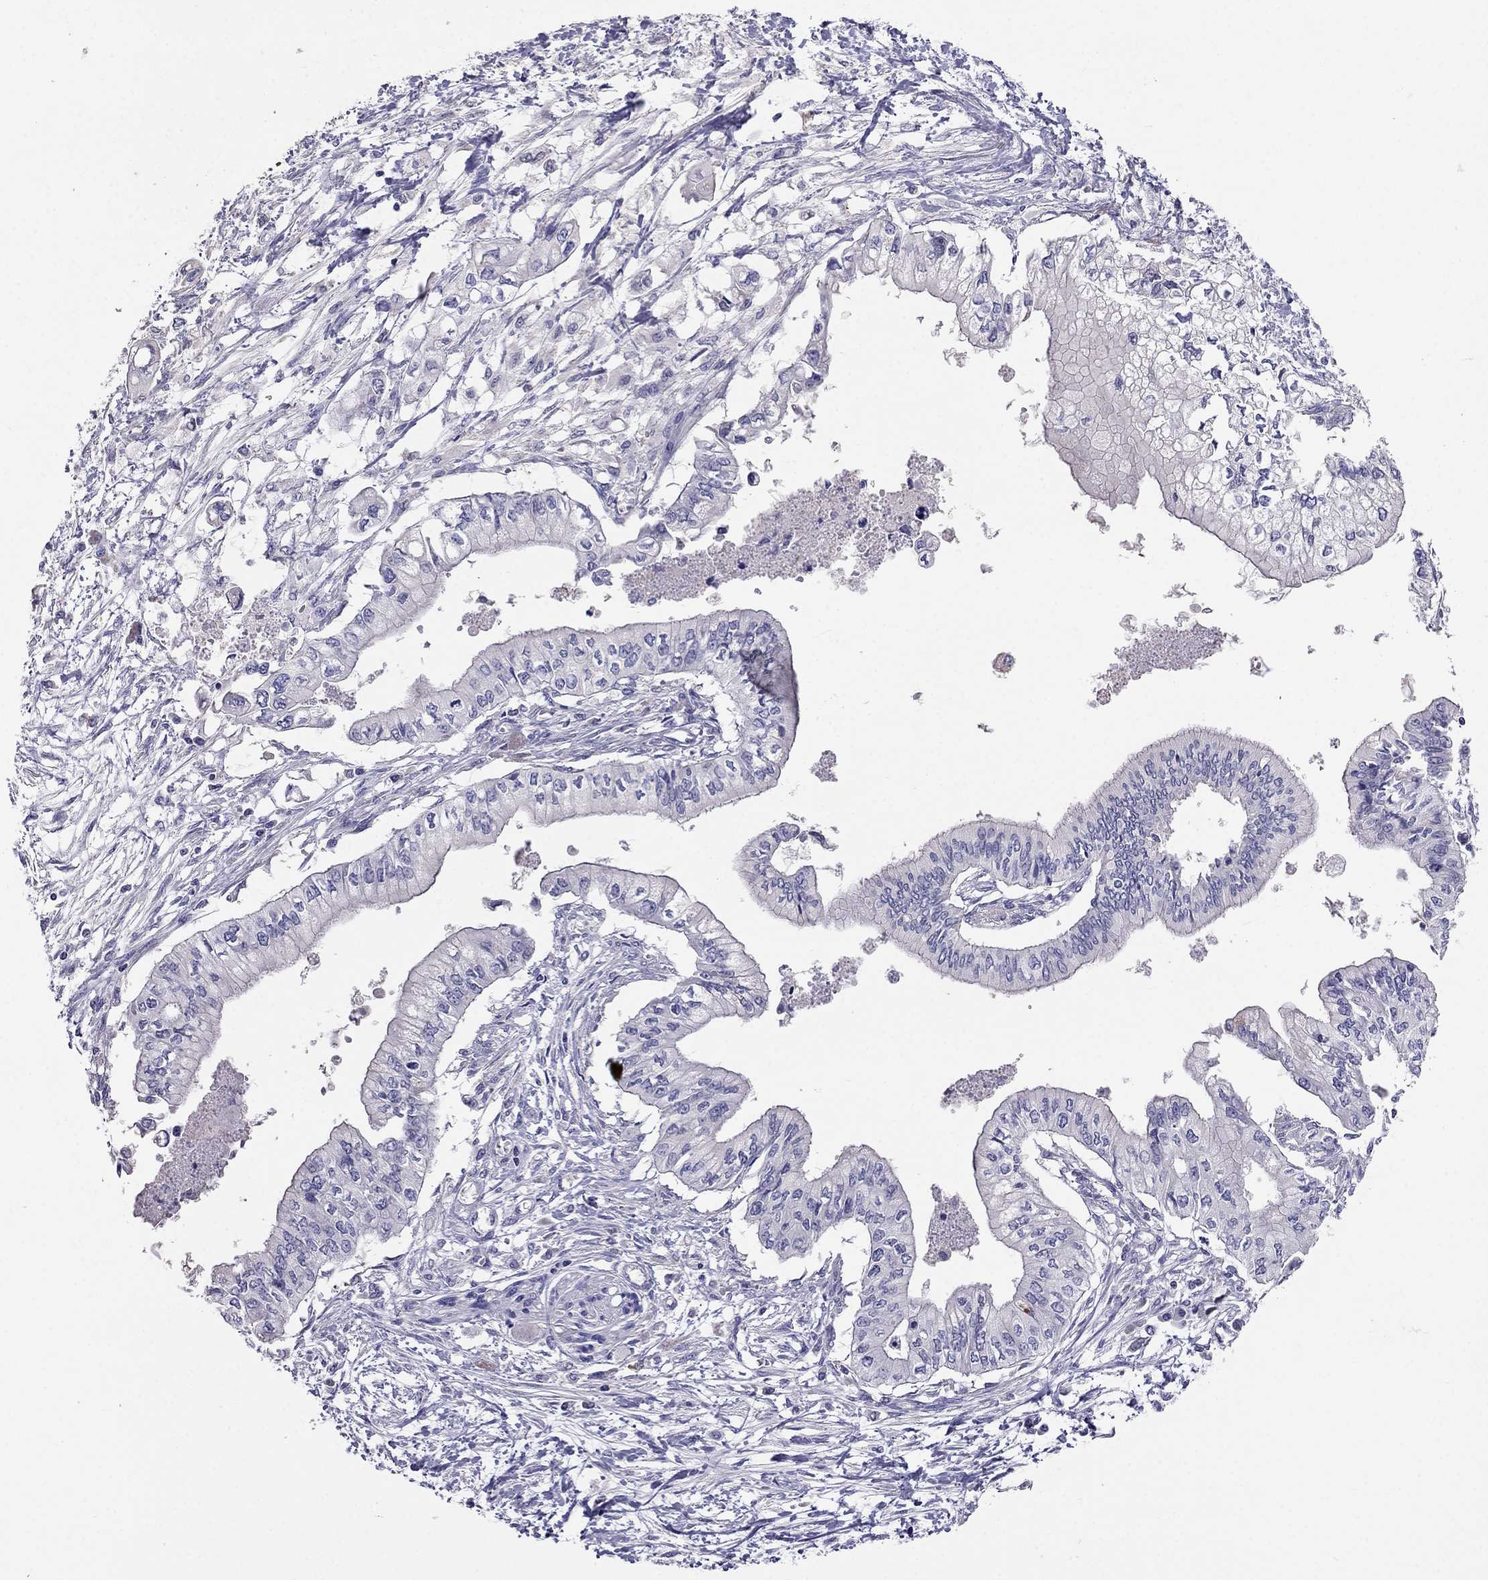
{"staining": {"intensity": "negative", "quantity": "none", "location": "none"}, "tissue": "pancreatic cancer", "cell_type": "Tumor cells", "image_type": "cancer", "snomed": [{"axis": "morphology", "description": "Adenocarcinoma, NOS"}, {"axis": "topography", "description": "Pancreas"}], "caption": "High magnification brightfield microscopy of pancreatic cancer (adenocarcinoma) stained with DAB (brown) and counterstained with hematoxylin (blue): tumor cells show no significant positivity.", "gene": "TBC1D21", "patient": {"sex": "female", "age": 61}}